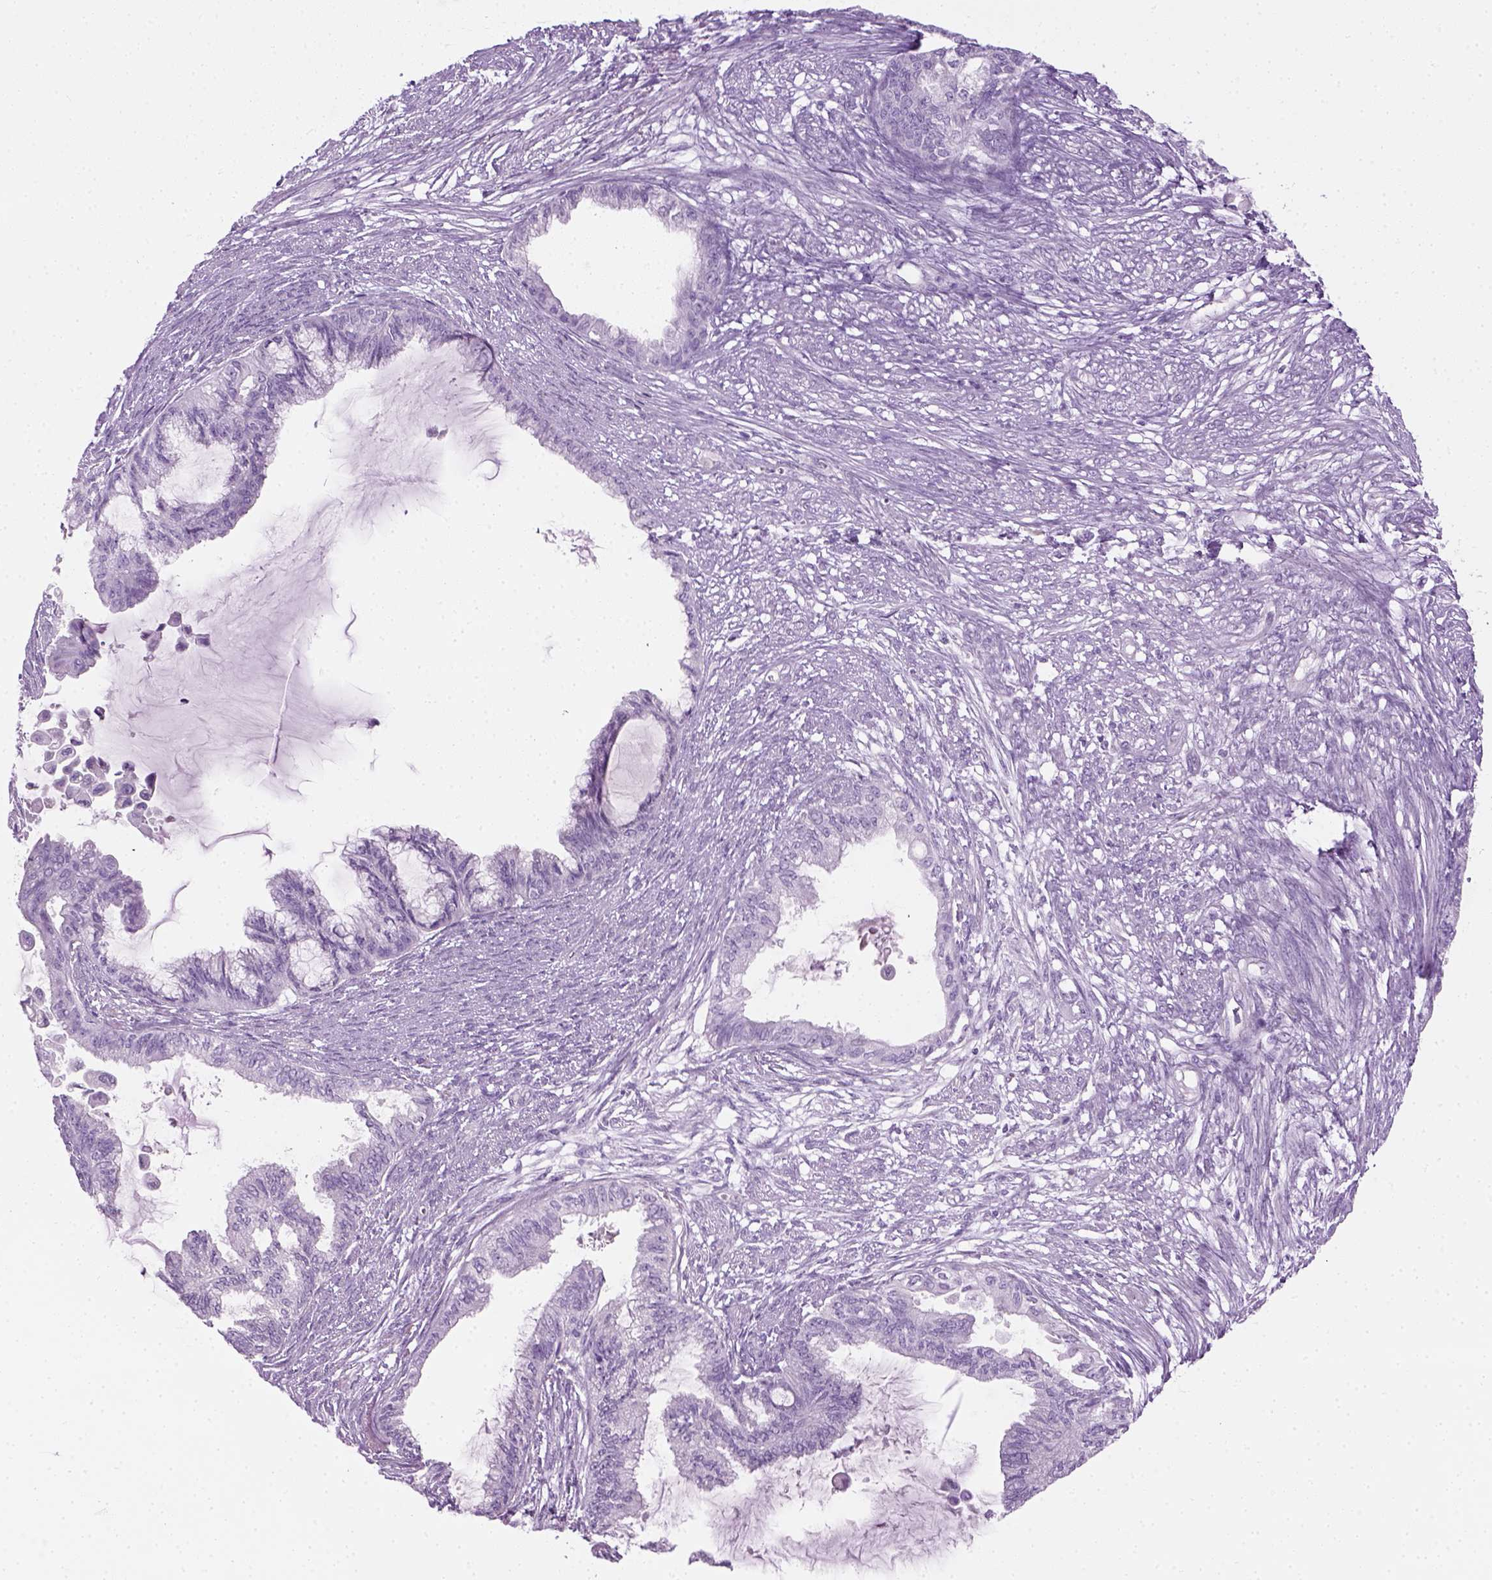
{"staining": {"intensity": "negative", "quantity": "none", "location": "none"}, "tissue": "endometrial cancer", "cell_type": "Tumor cells", "image_type": "cancer", "snomed": [{"axis": "morphology", "description": "Adenocarcinoma, NOS"}, {"axis": "topography", "description": "Endometrium"}], "caption": "This is a histopathology image of immunohistochemistry (IHC) staining of endometrial cancer (adenocarcinoma), which shows no staining in tumor cells.", "gene": "CIBAR2", "patient": {"sex": "female", "age": 86}}